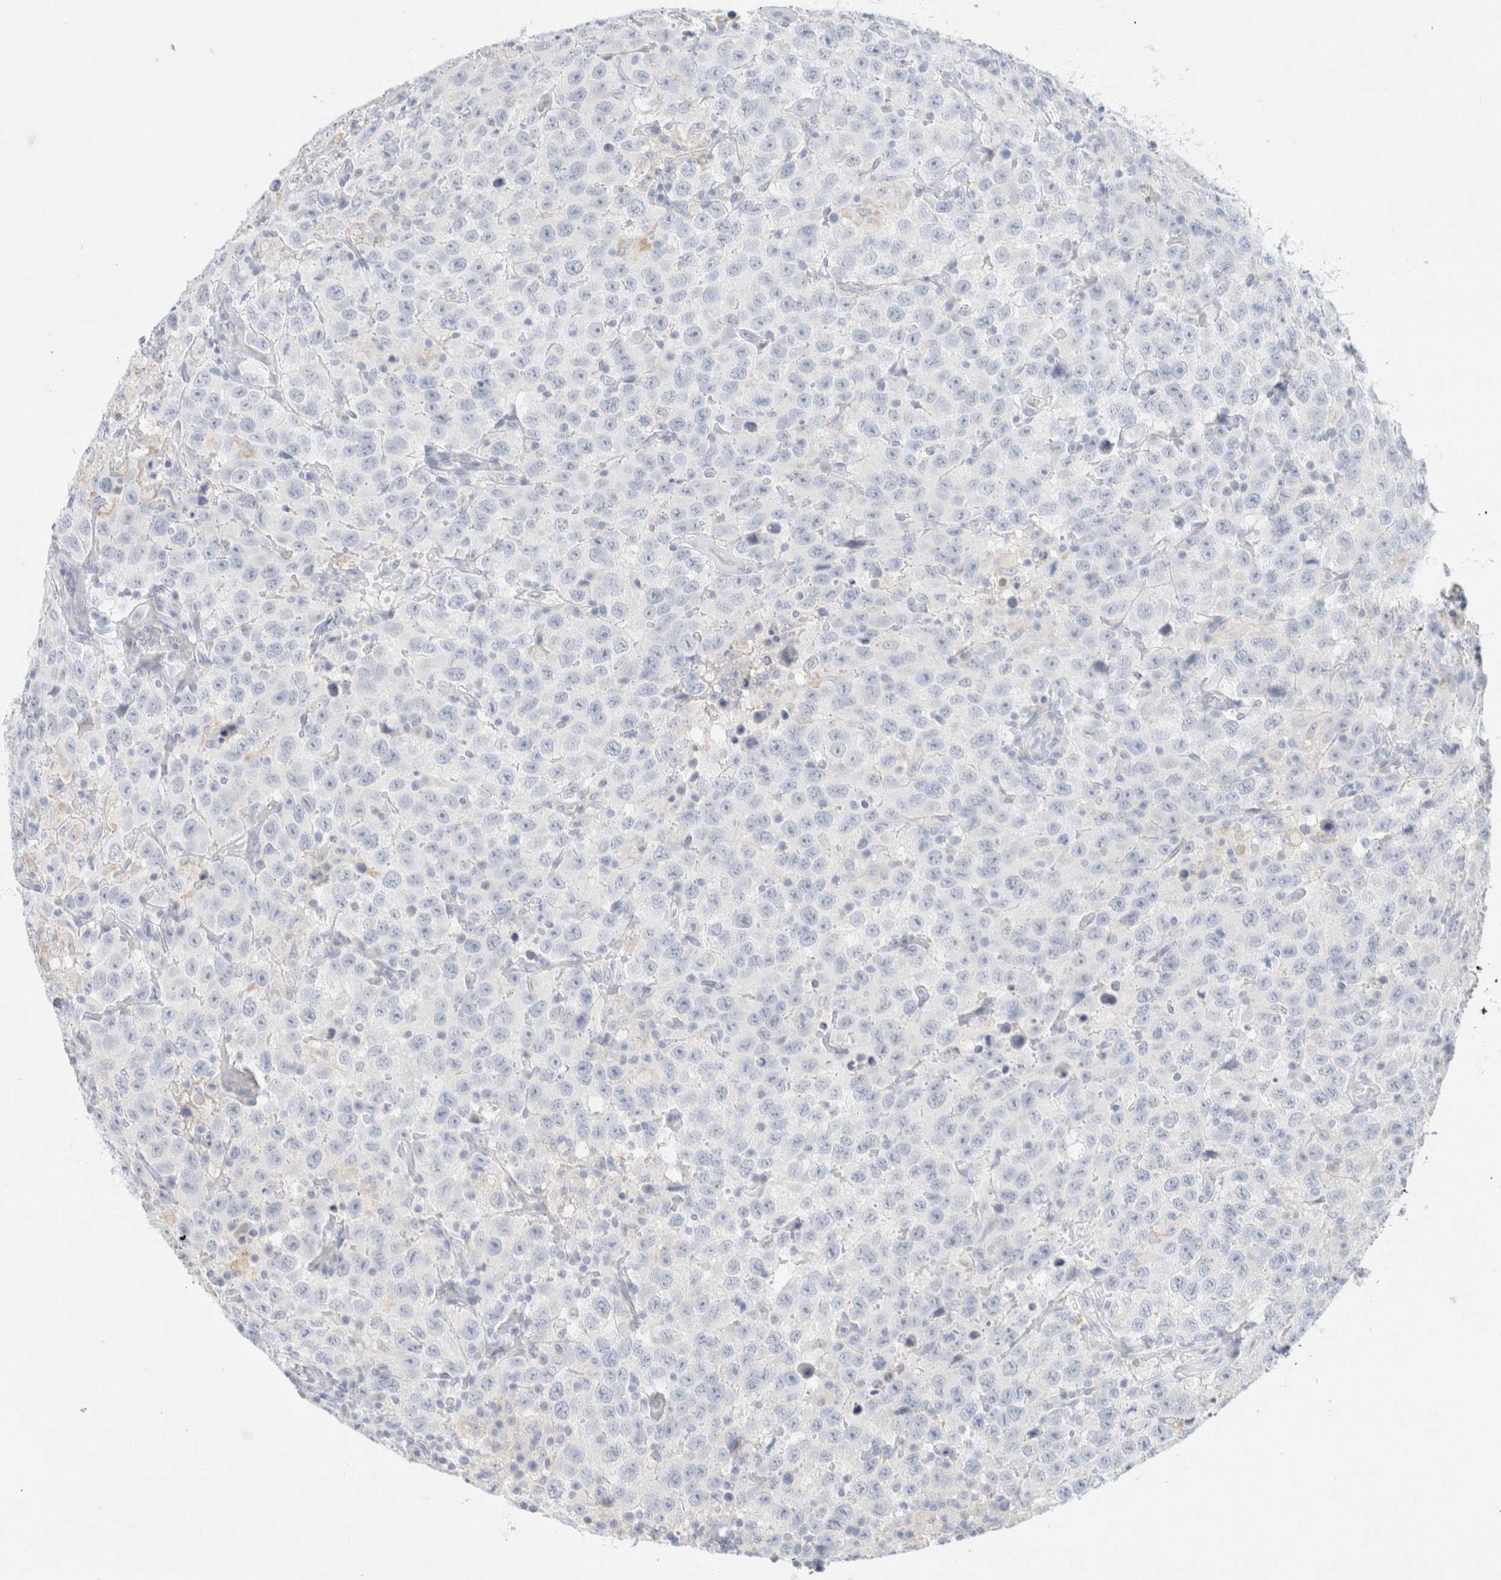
{"staining": {"intensity": "negative", "quantity": "none", "location": "none"}, "tissue": "testis cancer", "cell_type": "Tumor cells", "image_type": "cancer", "snomed": [{"axis": "morphology", "description": "Seminoma, NOS"}, {"axis": "topography", "description": "Testis"}], "caption": "A photomicrograph of testis cancer stained for a protein displays no brown staining in tumor cells. (IHC, brightfield microscopy, high magnification).", "gene": "CPQ", "patient": {"sex": "male", "age": 41}}